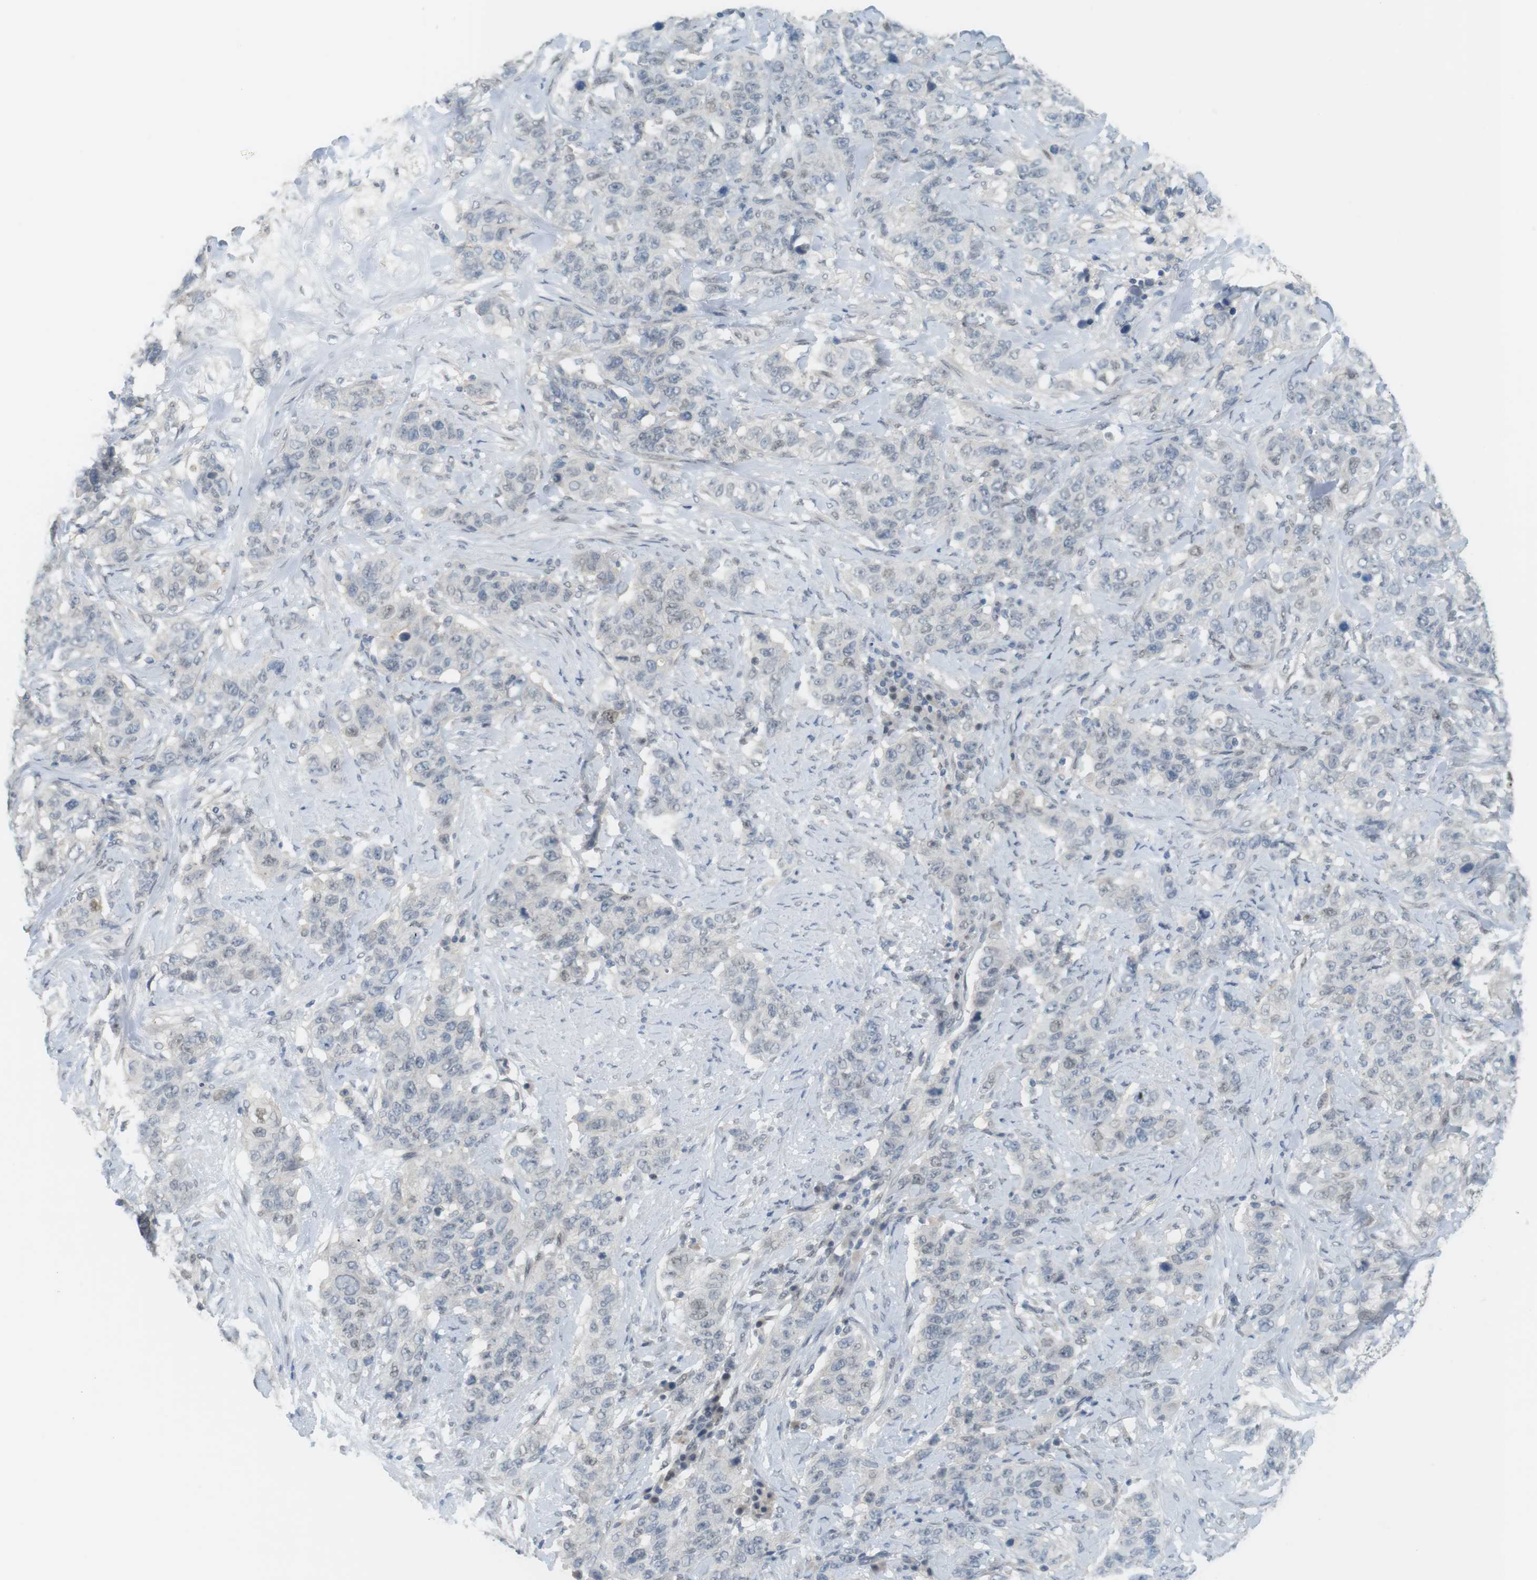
{"staining": {"intensity": "weak", "quantity": "<25%", "location": "nuclear"}, "tissue": "stomach cancer", "cell_type": "Tumor cells", "image_type": "cancer", "snomed": [{"axis": "morphology", "description": "Adenocarcinoma, NOS"}, {"axis": "topography", "description": "Stomach"}], "caption": "Immunohistochemistry (IHC) of human adenocarcinoma (stomach) displays no expression in tumor cells.", "gene": "CREB3L2", "patient": {"sex": "male", "age": 48}}